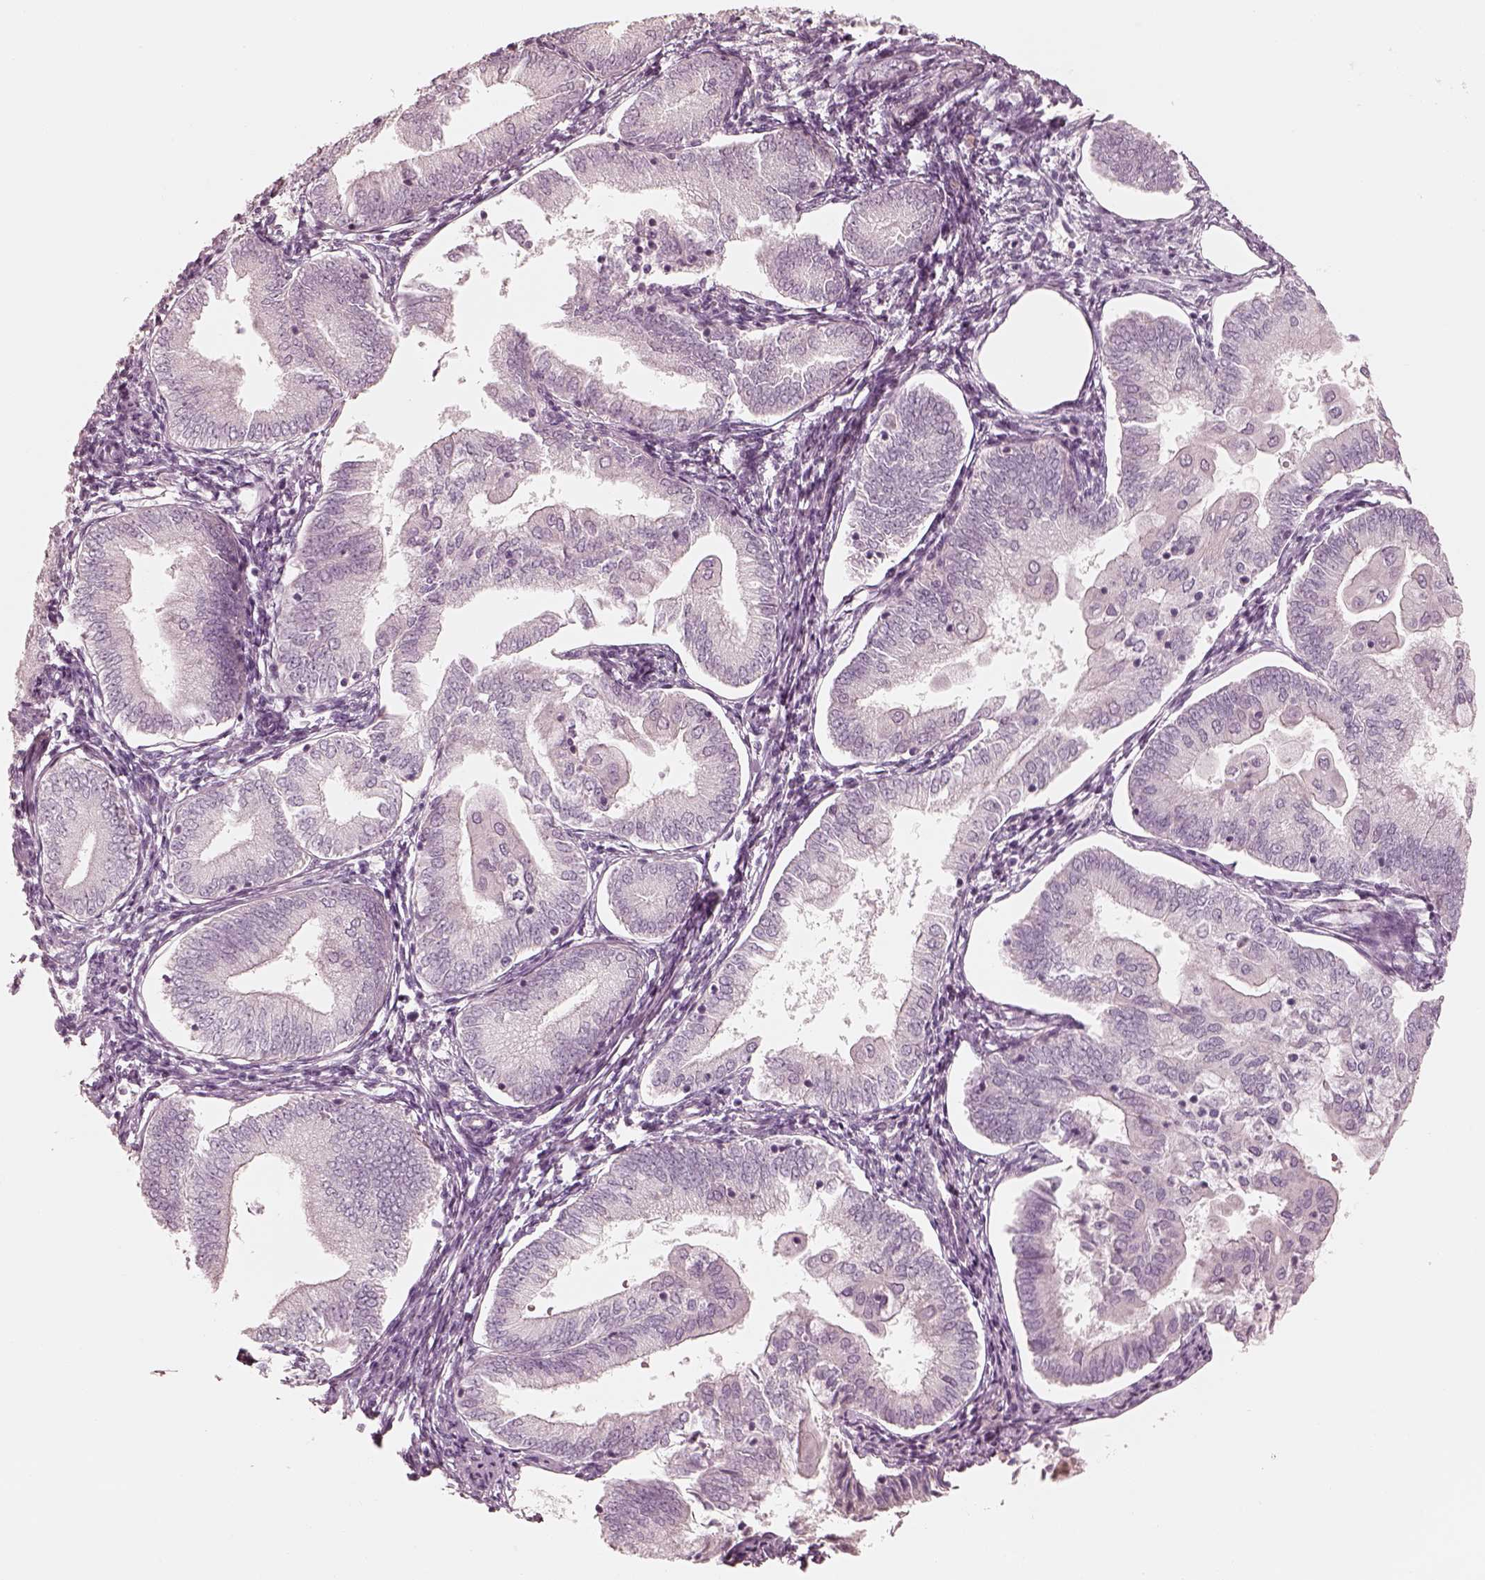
{"staining": {"intensity": "negative", "quantity": "none", "location": "none"}, "tissue": "endometrial cancer", "cell_type": "Tumor cells", "image_type": "cancer", "snomed": [{"axis": "morphology", "description": "Adenocarcinoma, NOS"}, {"axis": "topography", "description": "Endometrium"}], "caption": "Image shows no significant protein staining in tumor cells of endometrial cancer (adenocarcinoma). (Stains: DAB (3,3'-diaminobenzidine) immunohistochemistry with hematoxylin counter stain, Microscopy: brightfield microscopy at high magnification).", "gene": "SPATA24", "patient": {"sex": "female", "age": 55}}